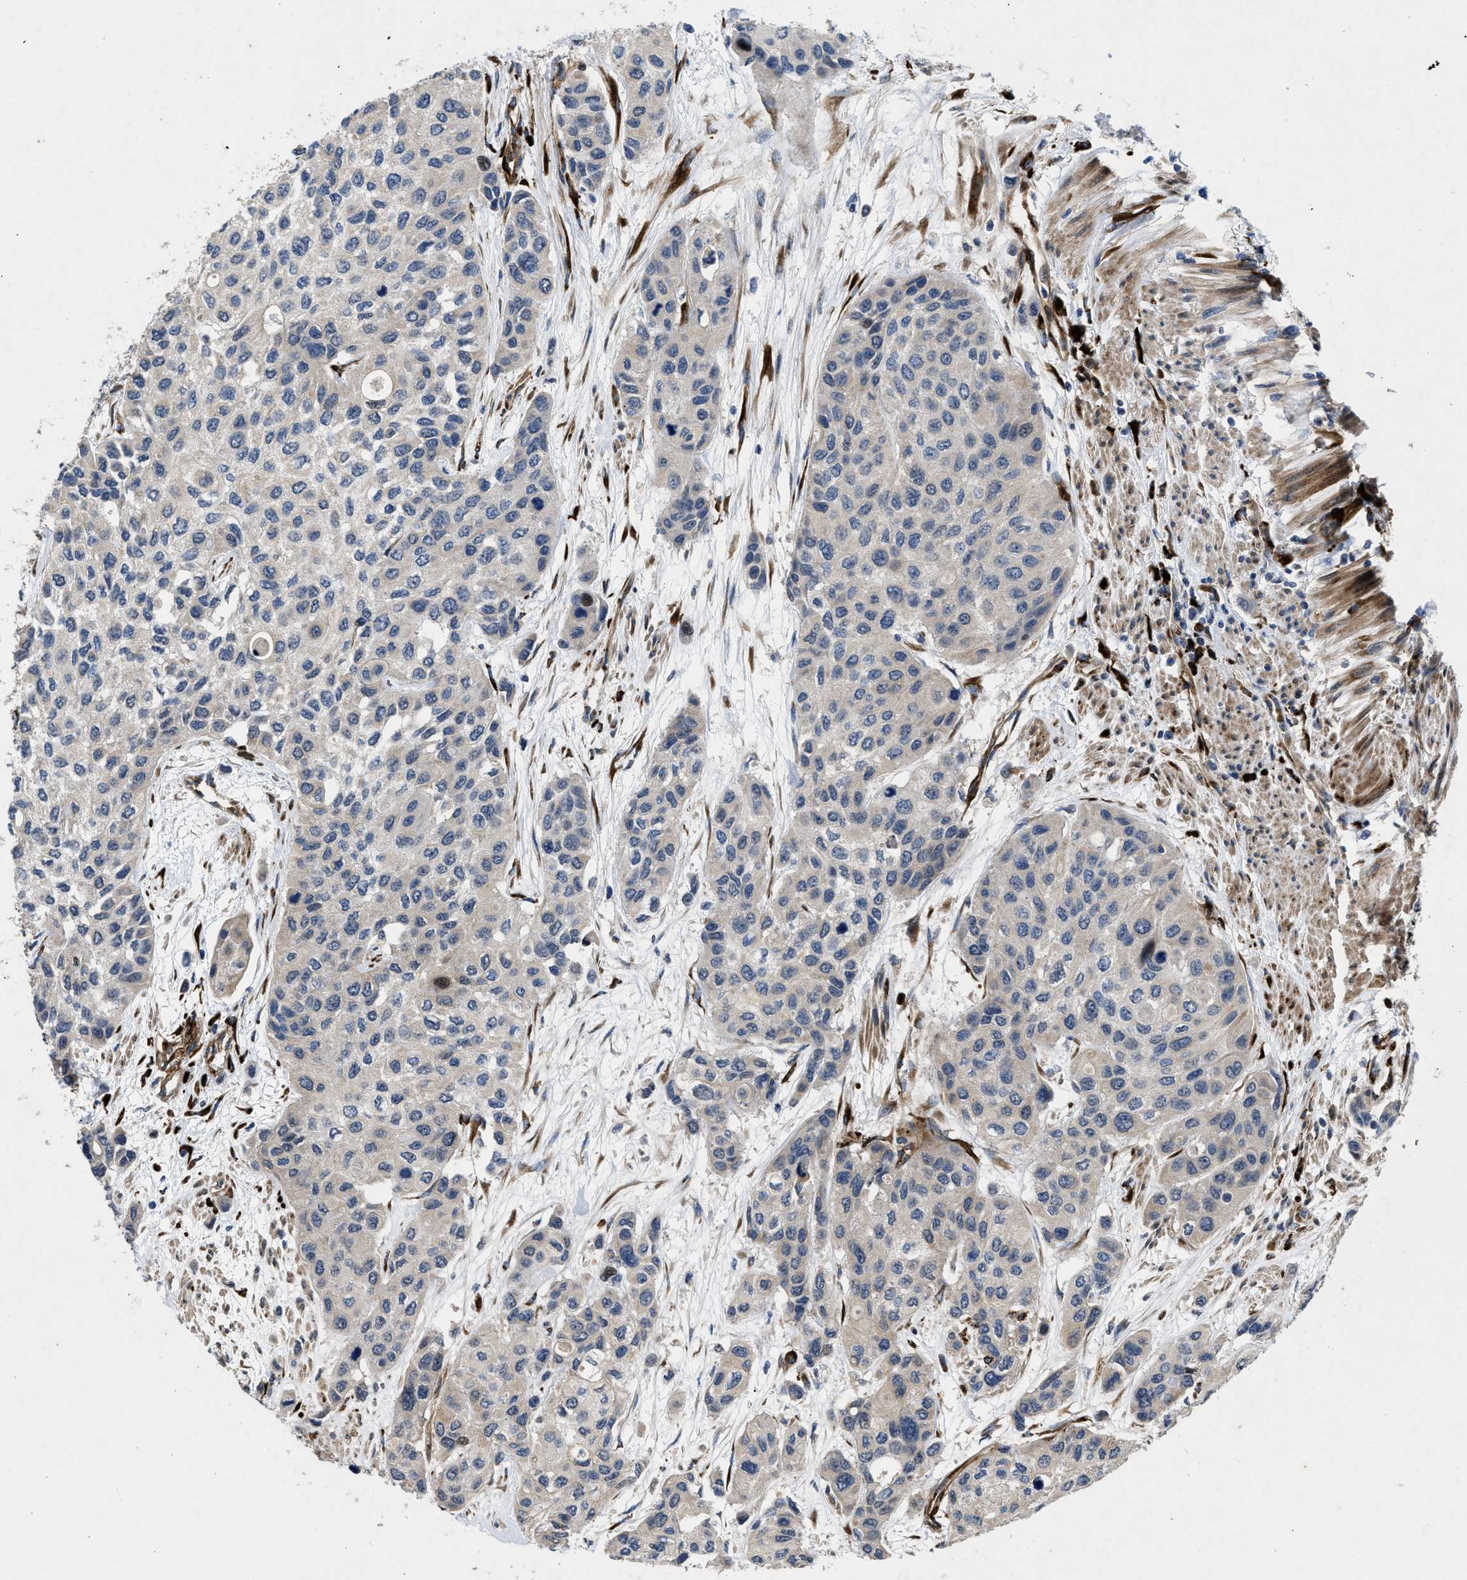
{"staining": {"intensity": "moderate", "quantity": "<25%", "location": "nuclear"}, "tissue": "urothelial cancer", "cell_type": "Tumor cells", "image_type": "cancer", "snomed": [{"axis": "morphology", "description": "Urothelial carcinoma, High grade"}, {"axis": "topography", "description": "Urinary bladder"}], "caption": "Tumor cells reveal low levels of moderate nuclear positivity in about <25% of cells in human urothelial cancer.", "gene": "HSPA12B", "patient": {"sex": "female", "age": 56}}